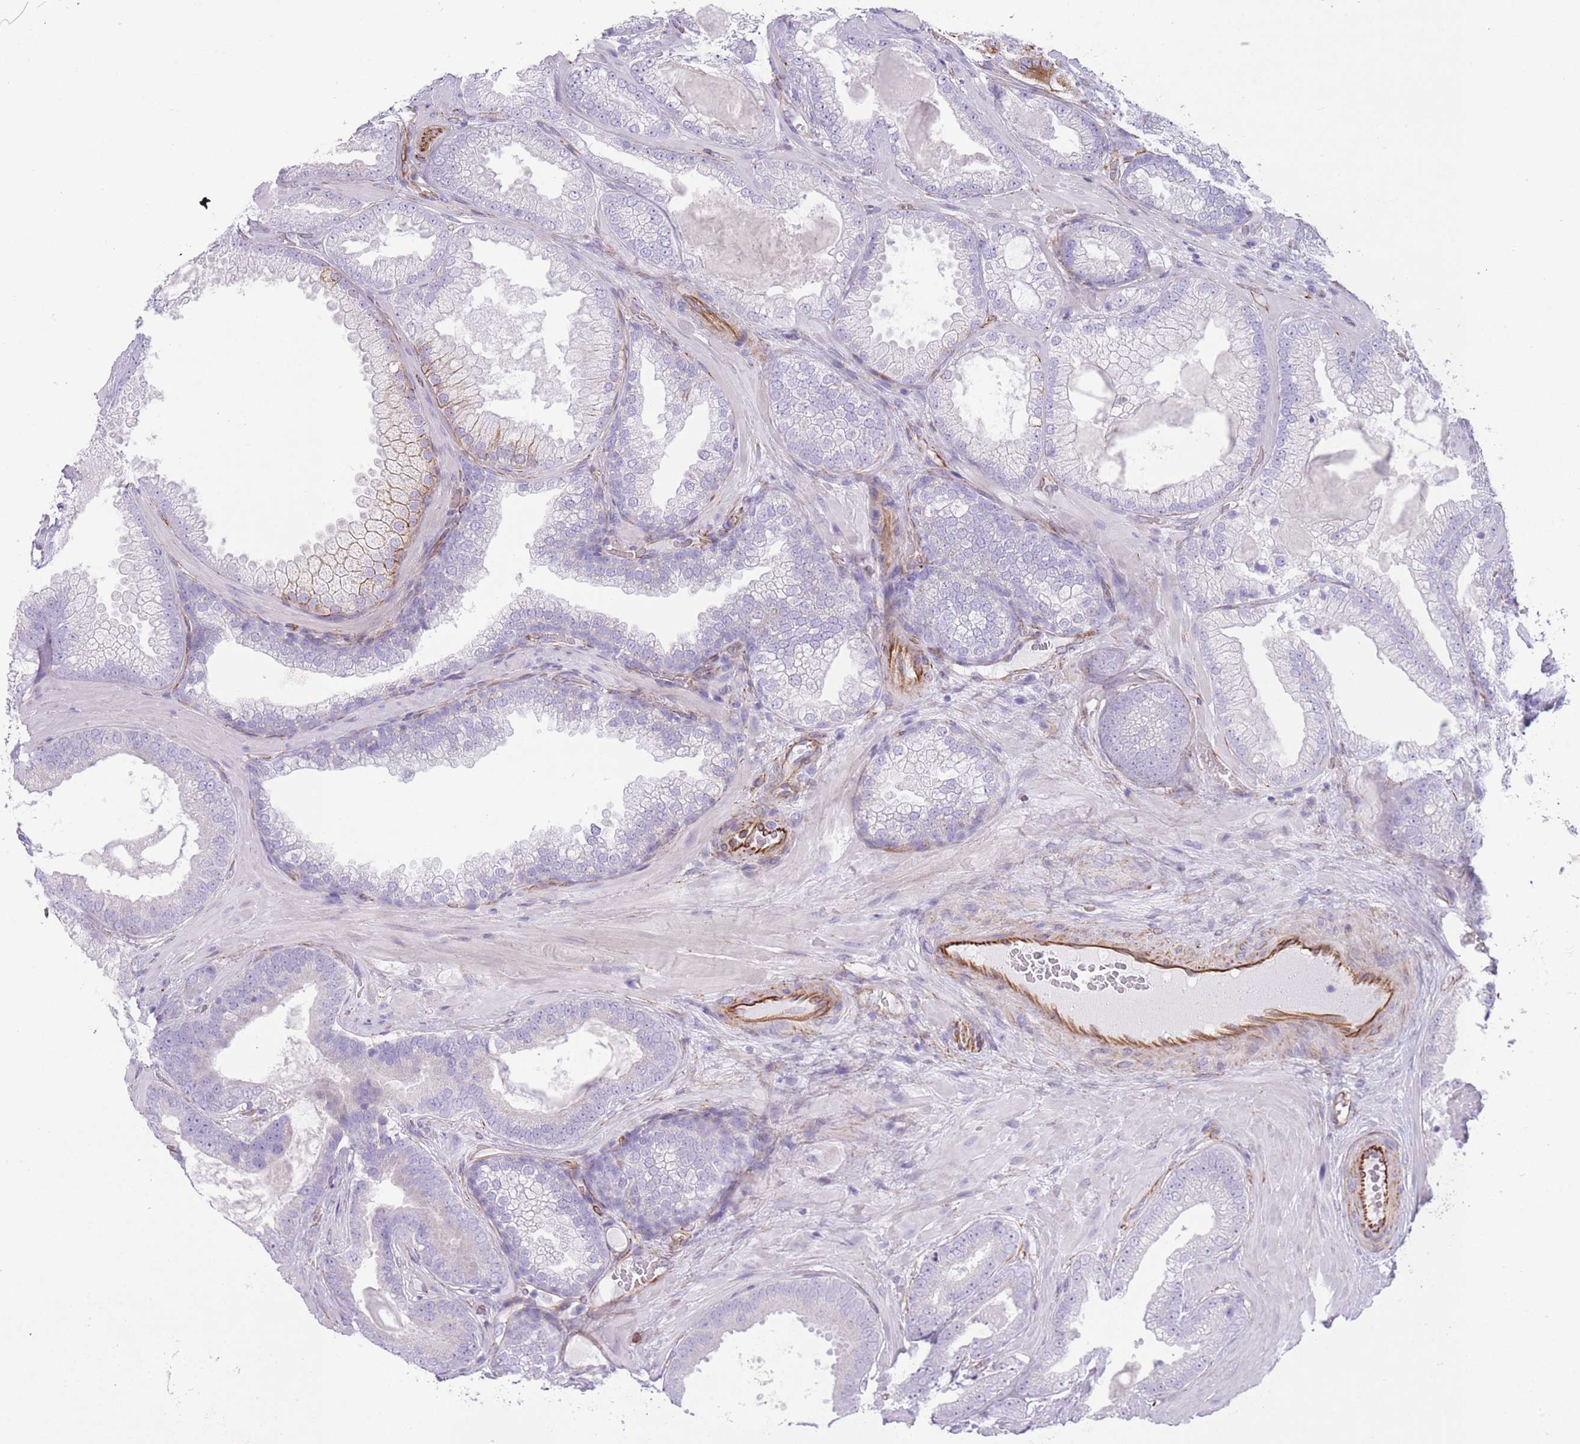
{"staining": {"intensity": "negative", "quantity": "none", "location": "none"}, "tissue": "prostate cancer", "cell_type": "Tumor cells", "image_type": "cancer", "snomed": [{"axis": "morphology", "description": "Adenocarcinoma, Low grade"}, {"axis": "topography", "description": "Prostate"}], "caption": "There is no significant staining in tumor cells of low-grade adenocarcinoma (prostate). Nuclei are stained in blue.", "gene": "PTCD1", "patient": {"sex": "male", "age": 57}}